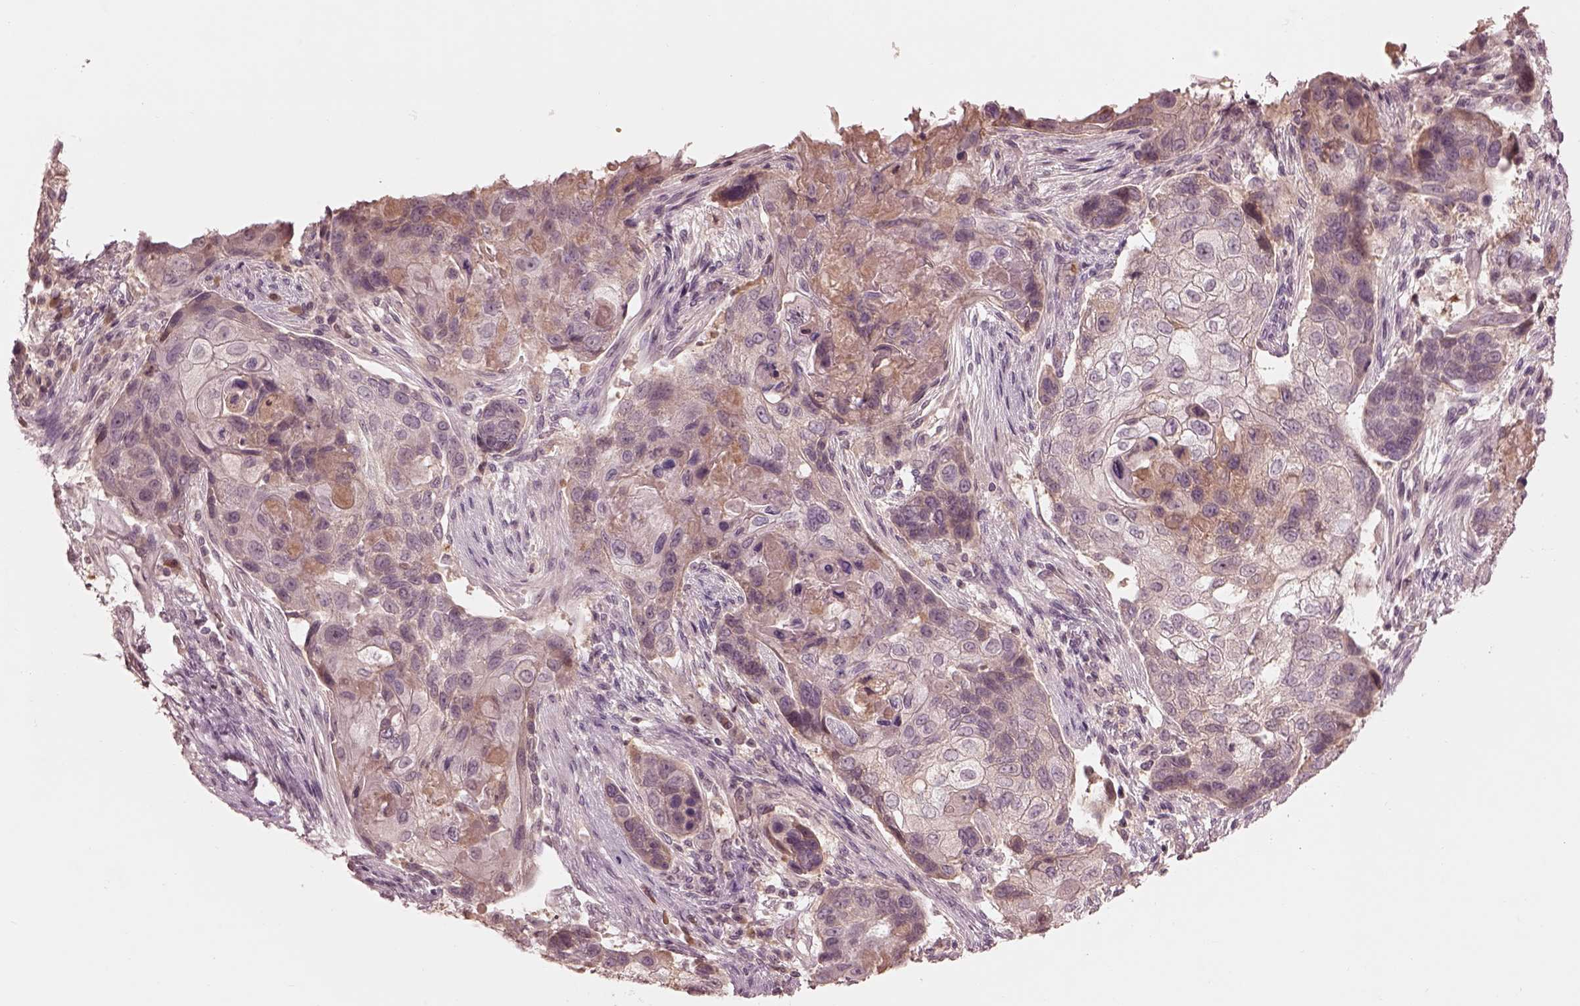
{"staining": {"intensity": "negative", "quantity": "none", "location": "none"}, "tissue": "lung cancer", "cell_type": "Tumor cells", "image_type": "cancer", "snomed": [{"axis": "morphology", "description": "Squamous cell carcinoma, NOS"}, {"axis": "topography", "description": "Lung"}], "caption": "High power microscopy image of an immunohistochemistry image of squamous cell carcinoma (lung), revealing no significant positivity in tumor cells.", "gene": "TF", "patient": {"sex": "male", "age": 69}}